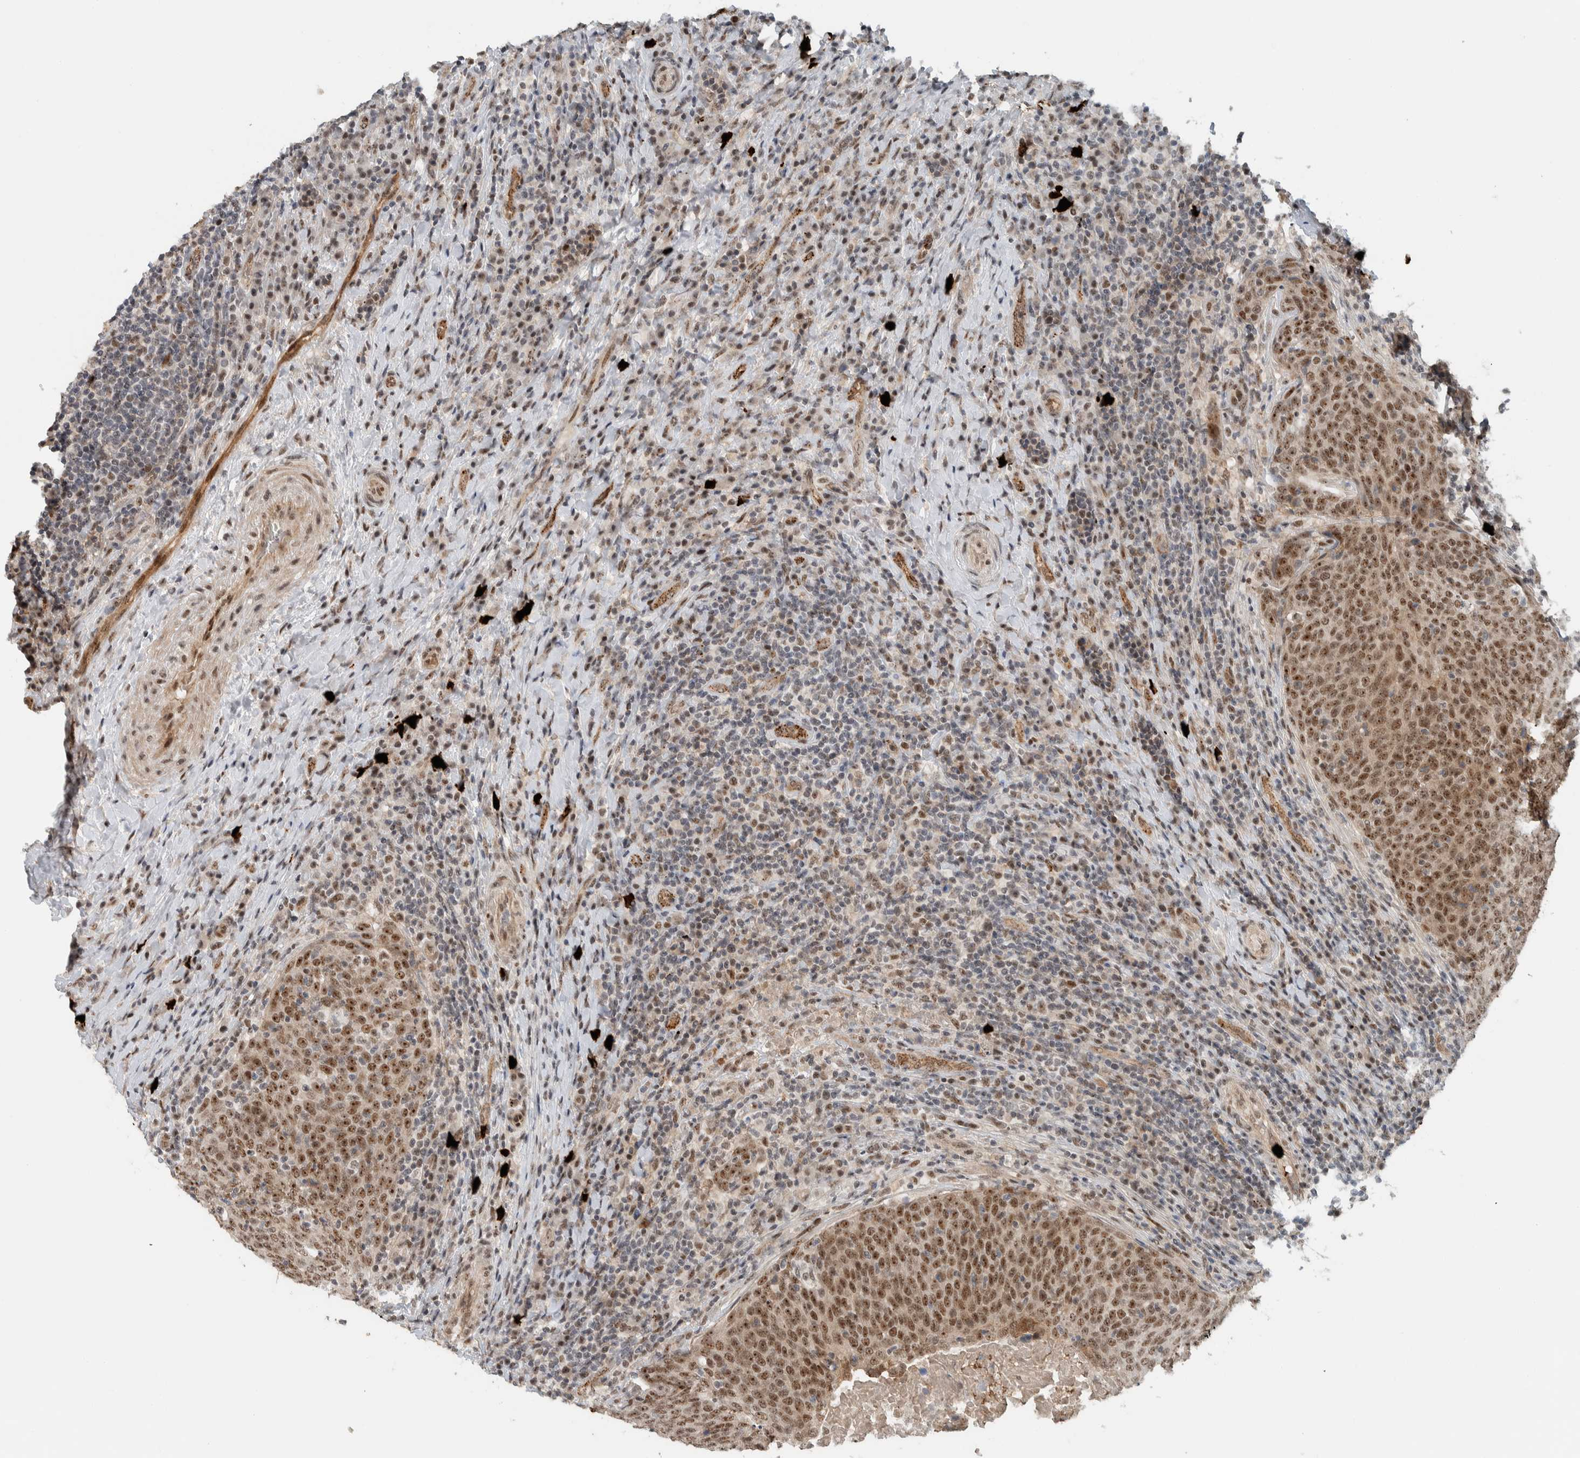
{"staining": {"intensity": "moderate", "quantity": ">75%", "location": "nuclear"}, "tissue": "head and neck cancer", "cell_type": "Tumor cells", "image_type": "cancer", "snomed": [{"axis": "morphology", "description": "Squamous cell carcinoma, NOS"}, {"axis": "morphology", "description": "Squamous cell carcinoma, metastatic, NOS"}, {"axis": "topography", "description": "Lymph node"}, {"axis": "topography", "description": "Head-Neck"}], "caption": "This photomicrograph reveals IHC staining of head and neck squamous cell carcinoma, with medium moderate nuclear positivity in about >75% of tumor cells.", "gene": "ZFP91", "patient": {"sex": "male", "age": 62}}